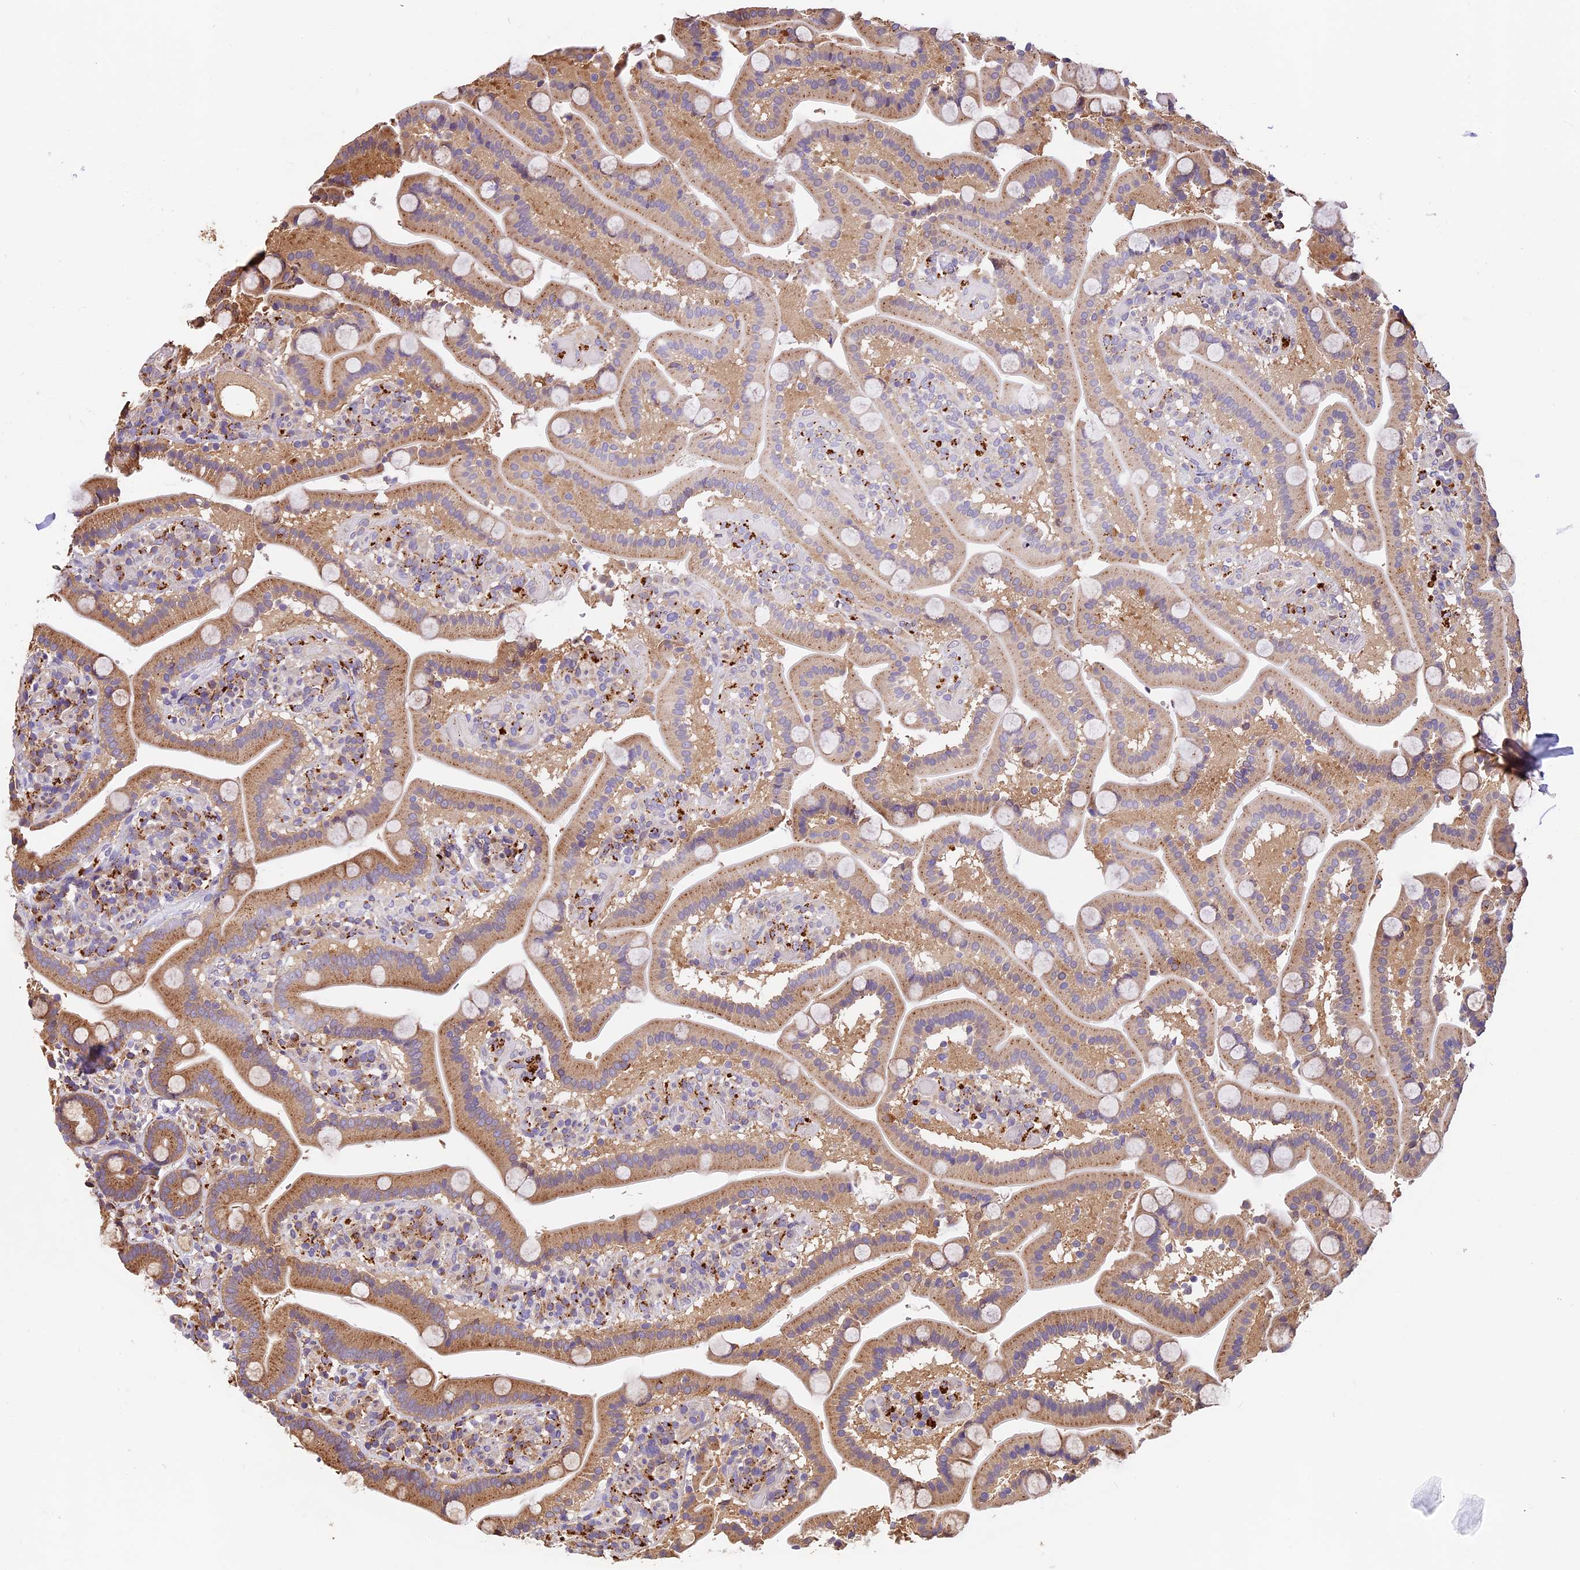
{"staining": {"intensity": "moderate", "quantity": ">75%", "location": "cytoplasmic/membranous"}, "tissue": "duodenum", "cell_type": "Glandular cells", "image_type": "normal", "snomed": [{"axis": "morphology", "description": "Normal tissue, NOS"}, {"axis": "topography", "description": "Duodenum"}], "caption": "Immunohistochemistry (DAB) staining of benign human duodenum shows moderate cytoplasmic/membranous protein expression in approximately >75% of glandular cells.", "gene": "COPE", "patient": {"sex": "male", "age": 55}}